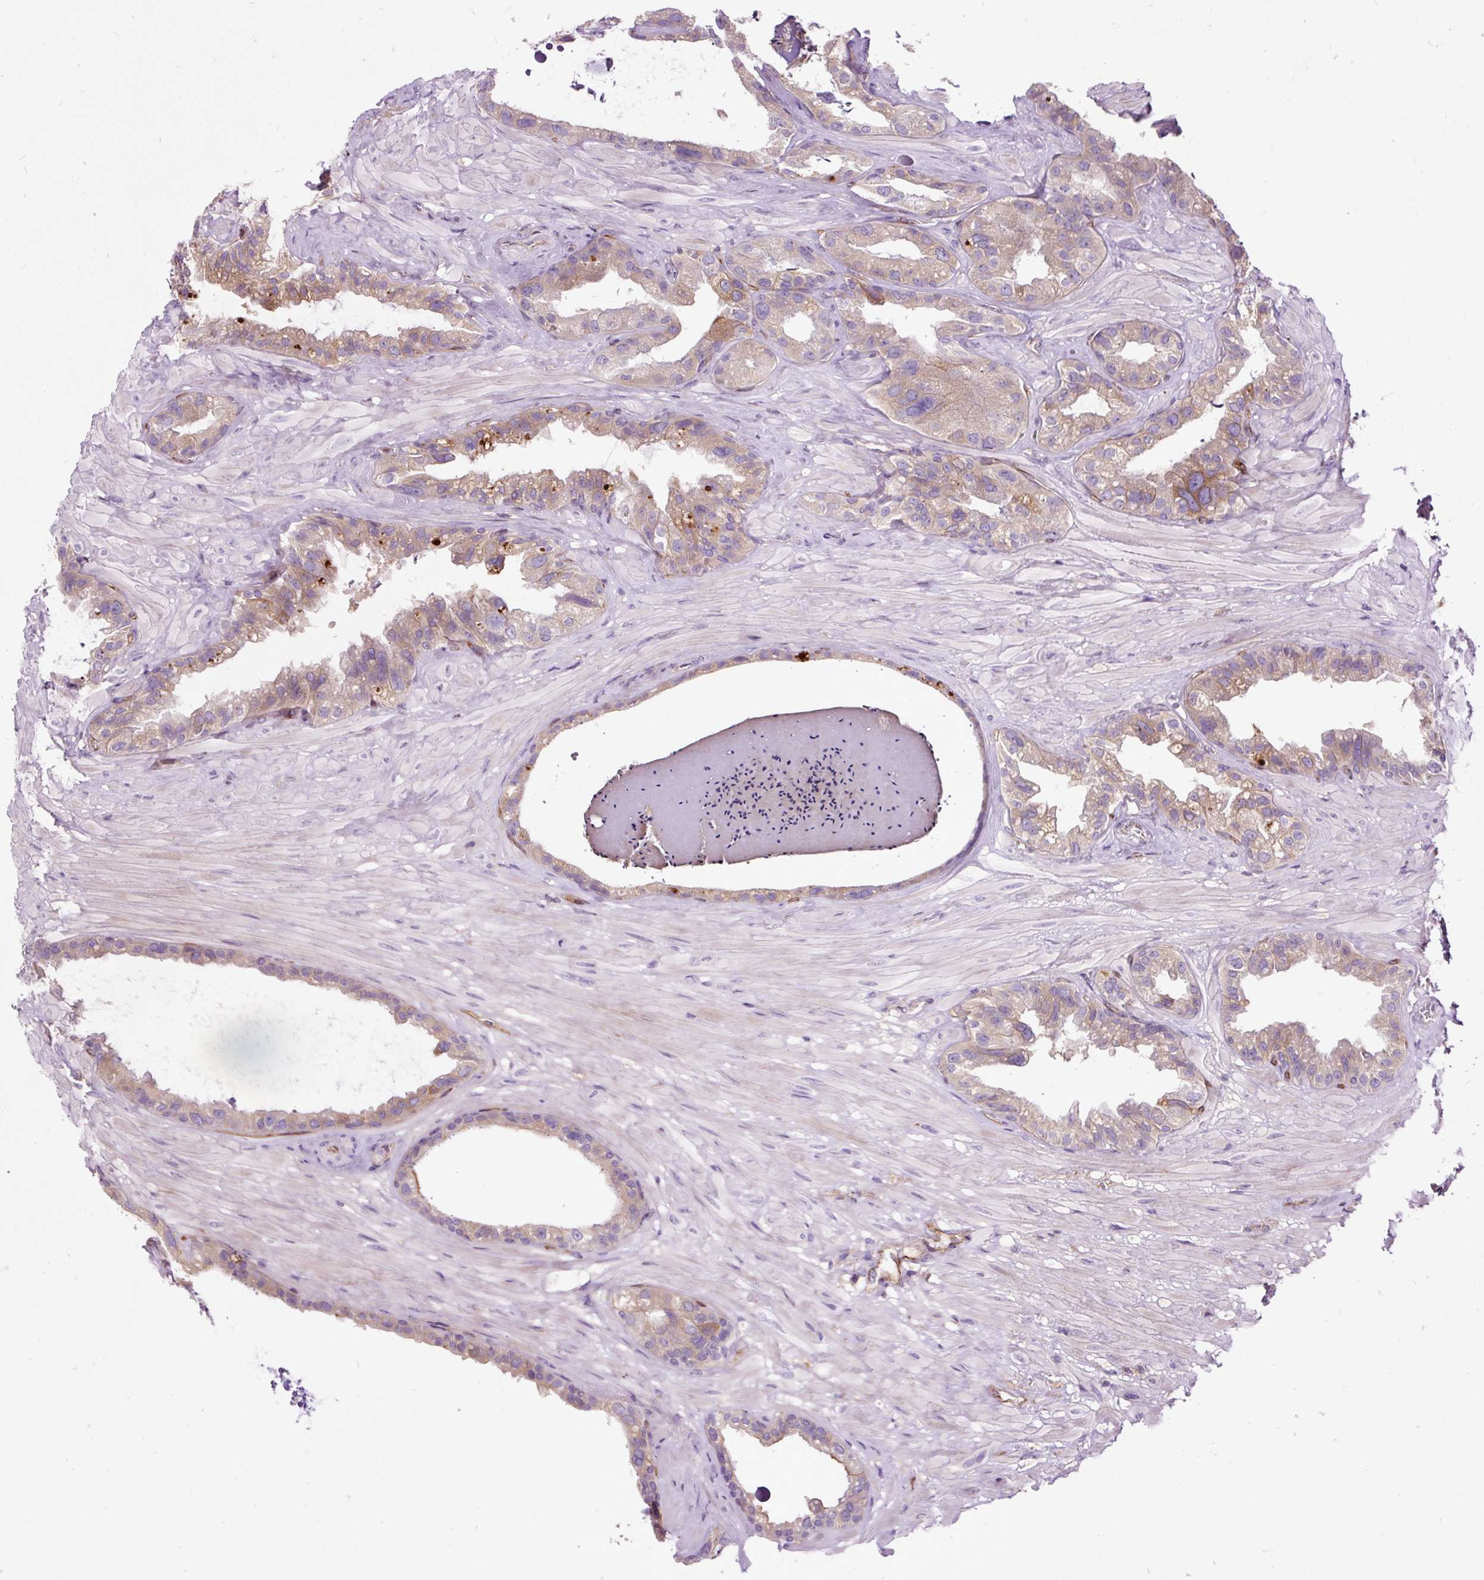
{"staining": {"intensity": "moderate", "quantity": "25%-75%", "location": "cytoplasmic/membranous"}, "tissue": "seminal vesicle", "cell_type": "Glandular cells", "image_type": "normal", "snomed": [{"axis": "morphology", "description": "Normal tissue, NOS"}, {"axis": "topography", "description": "Seminal veicle"}, {"axis": "topography", "description": "Peripheral nerve tissue"}], "caption": "Protein staining reveals moderate cytoplasmic/membranous expression in approximately 25%-75% of glandular cells in unremarkable seminal vesicle.", "gene": "PCDHGB3", "patient": {"sex": "male", "age": 76}}